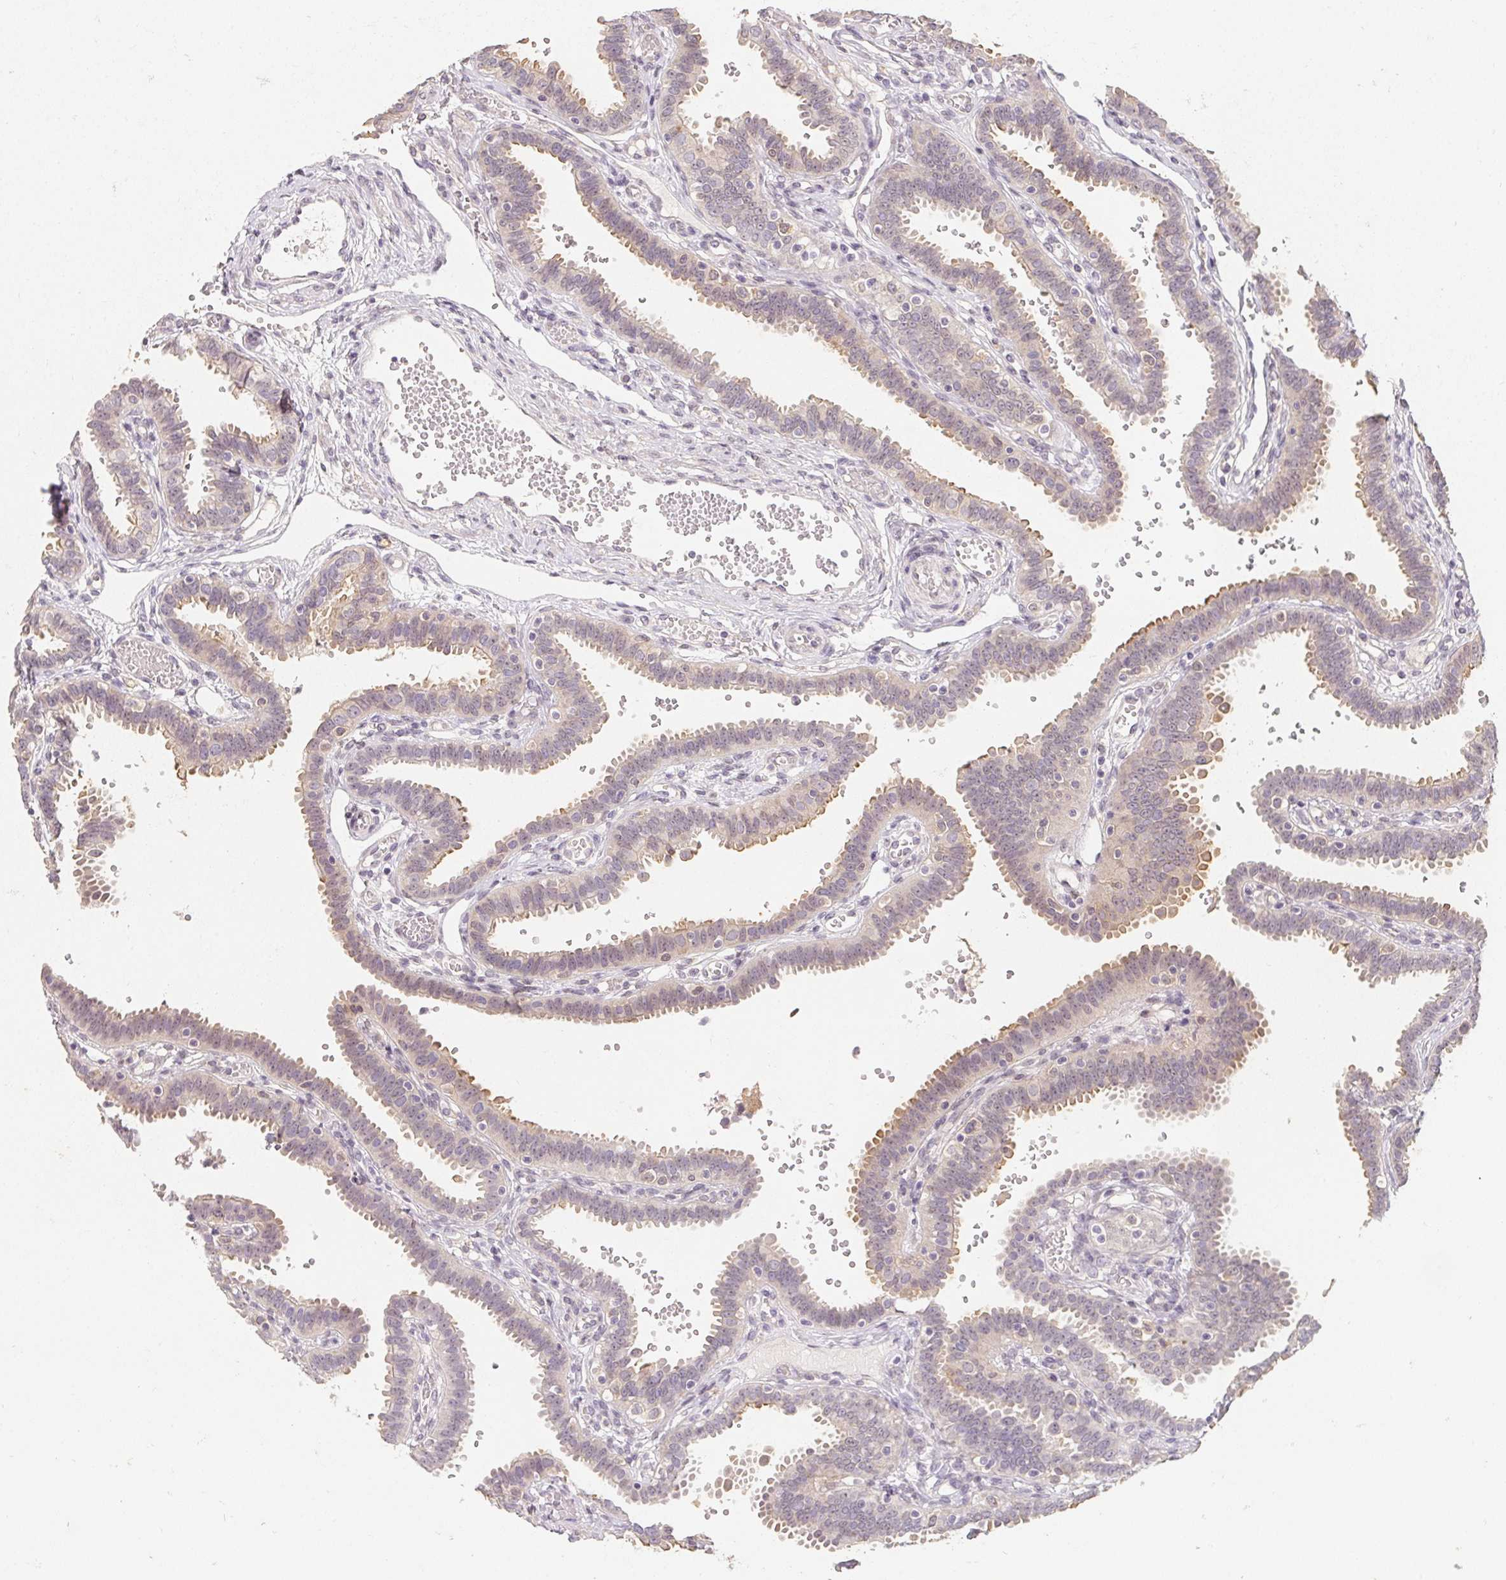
{"staining": {"intensity": "weak", "quantity": "25%-75%", "location": "cytoplasmic/membranous"}, "tissue": "fallopian tube", "cell_type": "Glandular cells", "image_type": "normal", "snomed": [{"axis": "morphology", "description": "Normal tissue, NOS"}, {"axis": "topography", "description": "Fallopian tube"}], "caption": "Protein staining by immunohistochemistry (IHC) exhibits weak cytoplasmic/membranous staining in about 25%-75% of glandular cells in normal fallopian tube.", "gene": "SOAT1", "patient": {"sex": "female", "age": 37}}